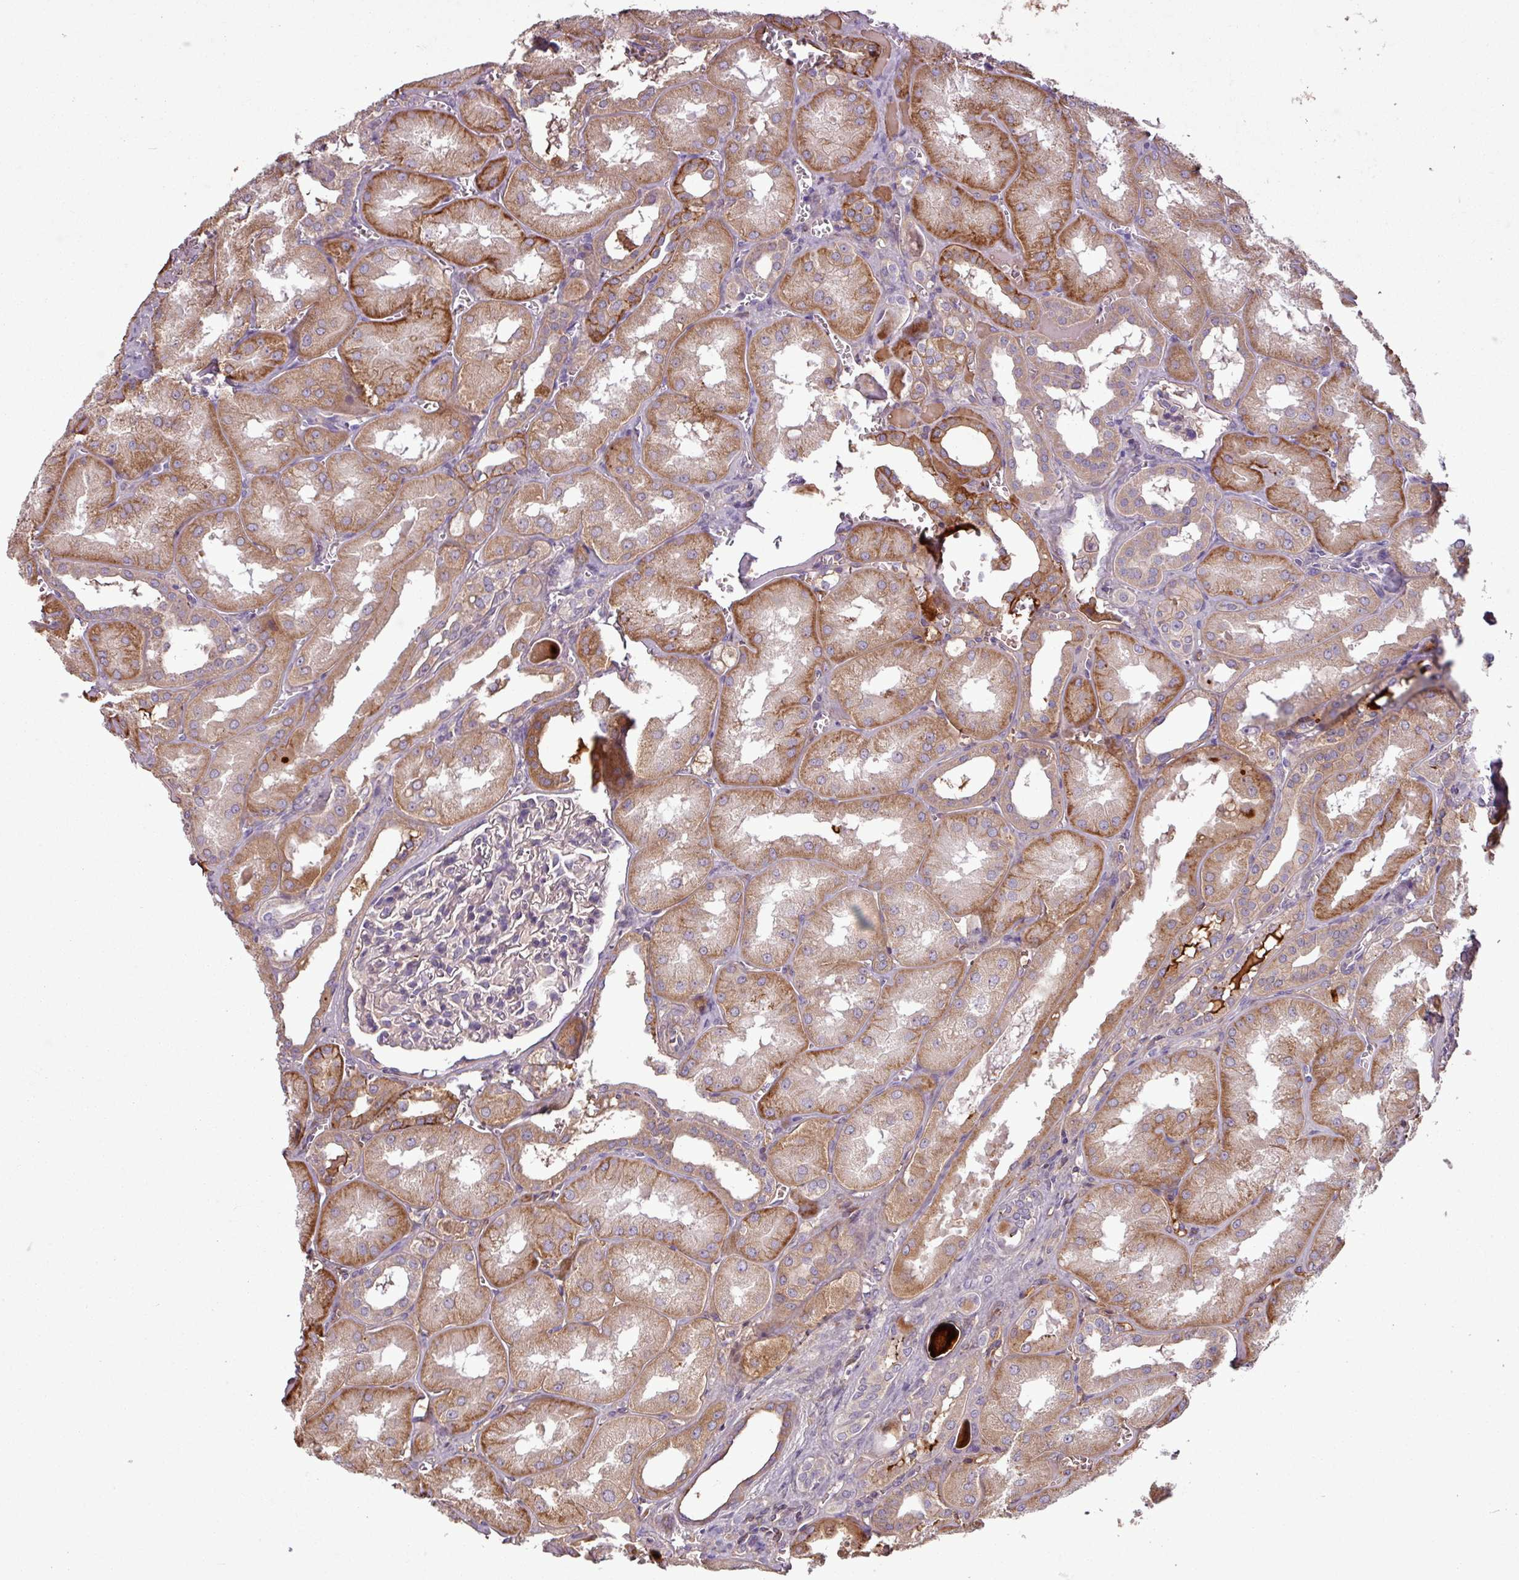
{"staining": {"intensity": "moderate", "quantity": "<25%", "location": "cytoplasmic/membranous"}, "tissue": "kidney", "cell_type": "Cells in glomeruli", "image_type": "normal", "snomed": [{"axis": "morphology", "description": "Normal tissue, NOS"}, {"axis": "topography", "description": "Kidney"}], "caption": "Immunohistochemistry (IHC) of unremarkable kidney displays low levels of moderate cytoplasmic/membranous staining in approximately <25% of cells in glomeruli.", "gene": "C4A", "patient": {"sex": "male", "age": 61}}